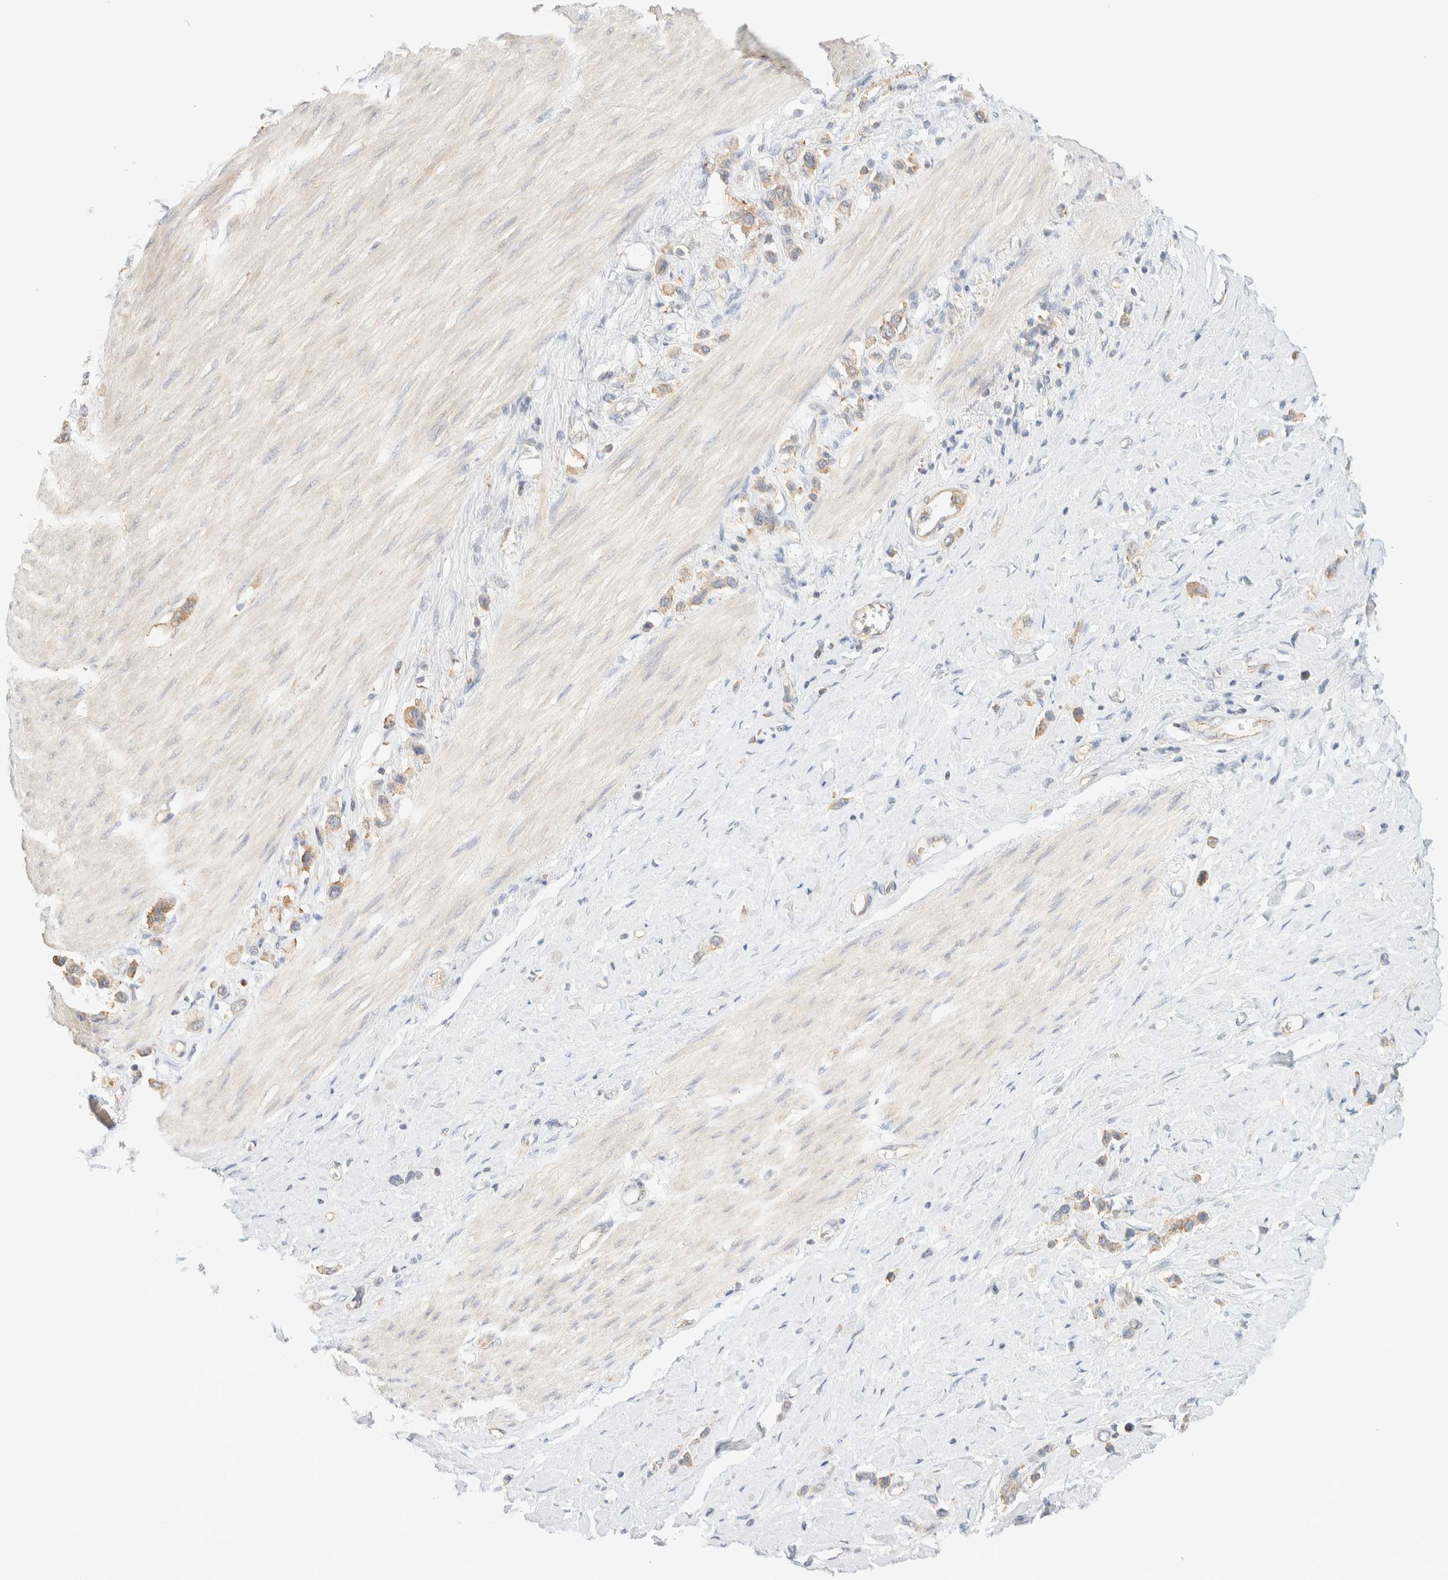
{"staining": {"intensity": "weak", "quantity": ">75%", "location": "cytoplasmic/membranous"}, "tissue": "stomach cancer", "cell_type": "Tumor cells", "image_type": "cancer", "snomed": [{"axis": "morphology", "description": "Adenocarcinoma, NOS"}, {"axis": "topography", "description": "Stomach"}], "caption": "Human stomach adenocarcinoma stained with a protein marker shows weak staining in tumor cells.", "gene": "TBC1D8B", "patient": {"sex": "female", "age": 65}}